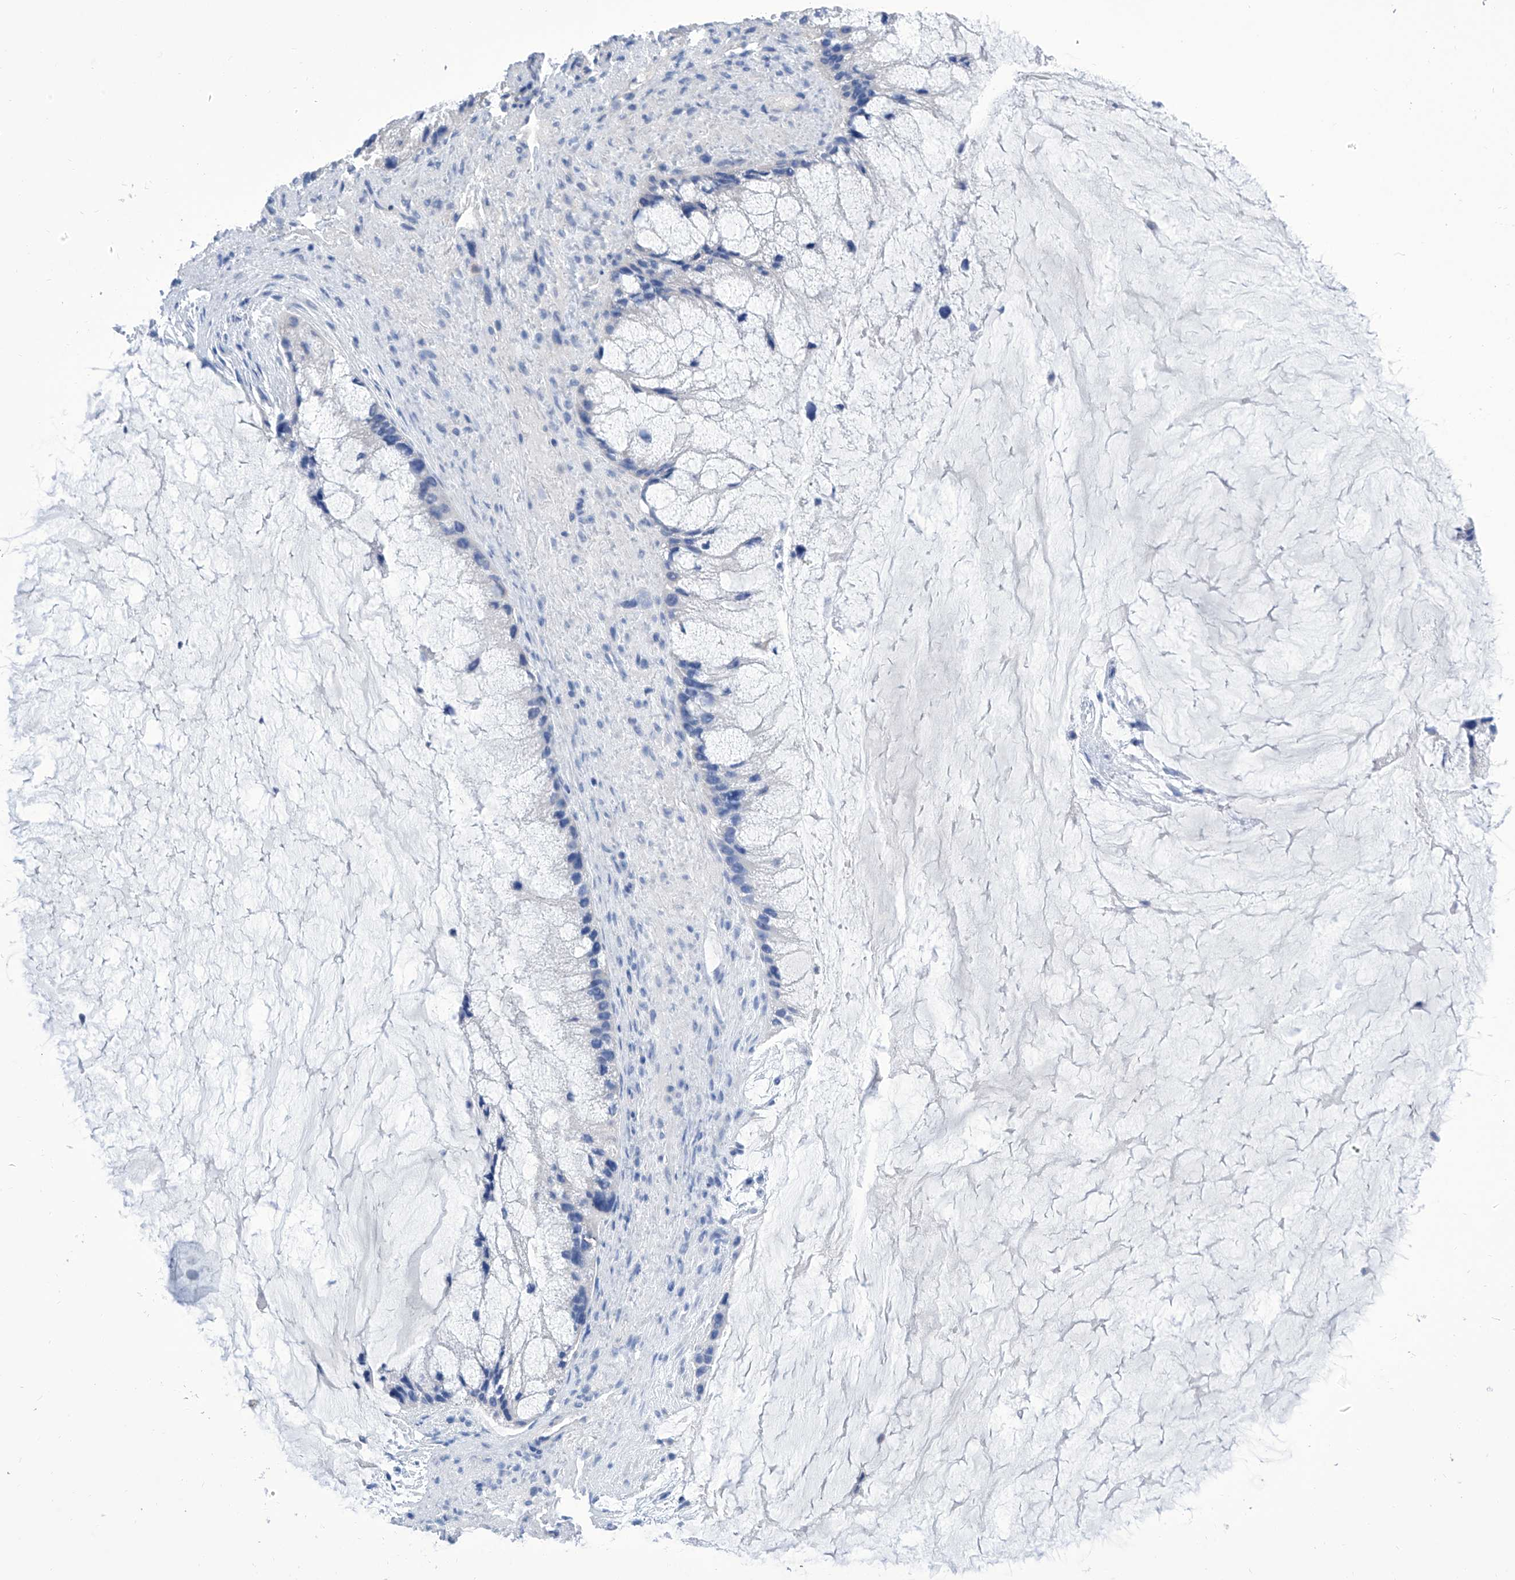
{"staining": {"intensity": "negative", "quantity": "none", "location": "none"}, "tissue": "ovarian cancer", "cell_type": "Tumor cells", "image_type": "cancer", "snomed": [{"axis": "morphology", "description": "Cystadenocarcinoma, mucinous, NOS"}, {"axis": "topography", "description": "Ovary"}], "caption": "DAB (3,3'-diaminobenzidine) immunohistochemical staining of mucinous cystadenocarcinoma (ovarian) displays no significant positivity in tumor cells.", "gene": "IMPA2", "patient": {"sex": "female", "age": 37}}